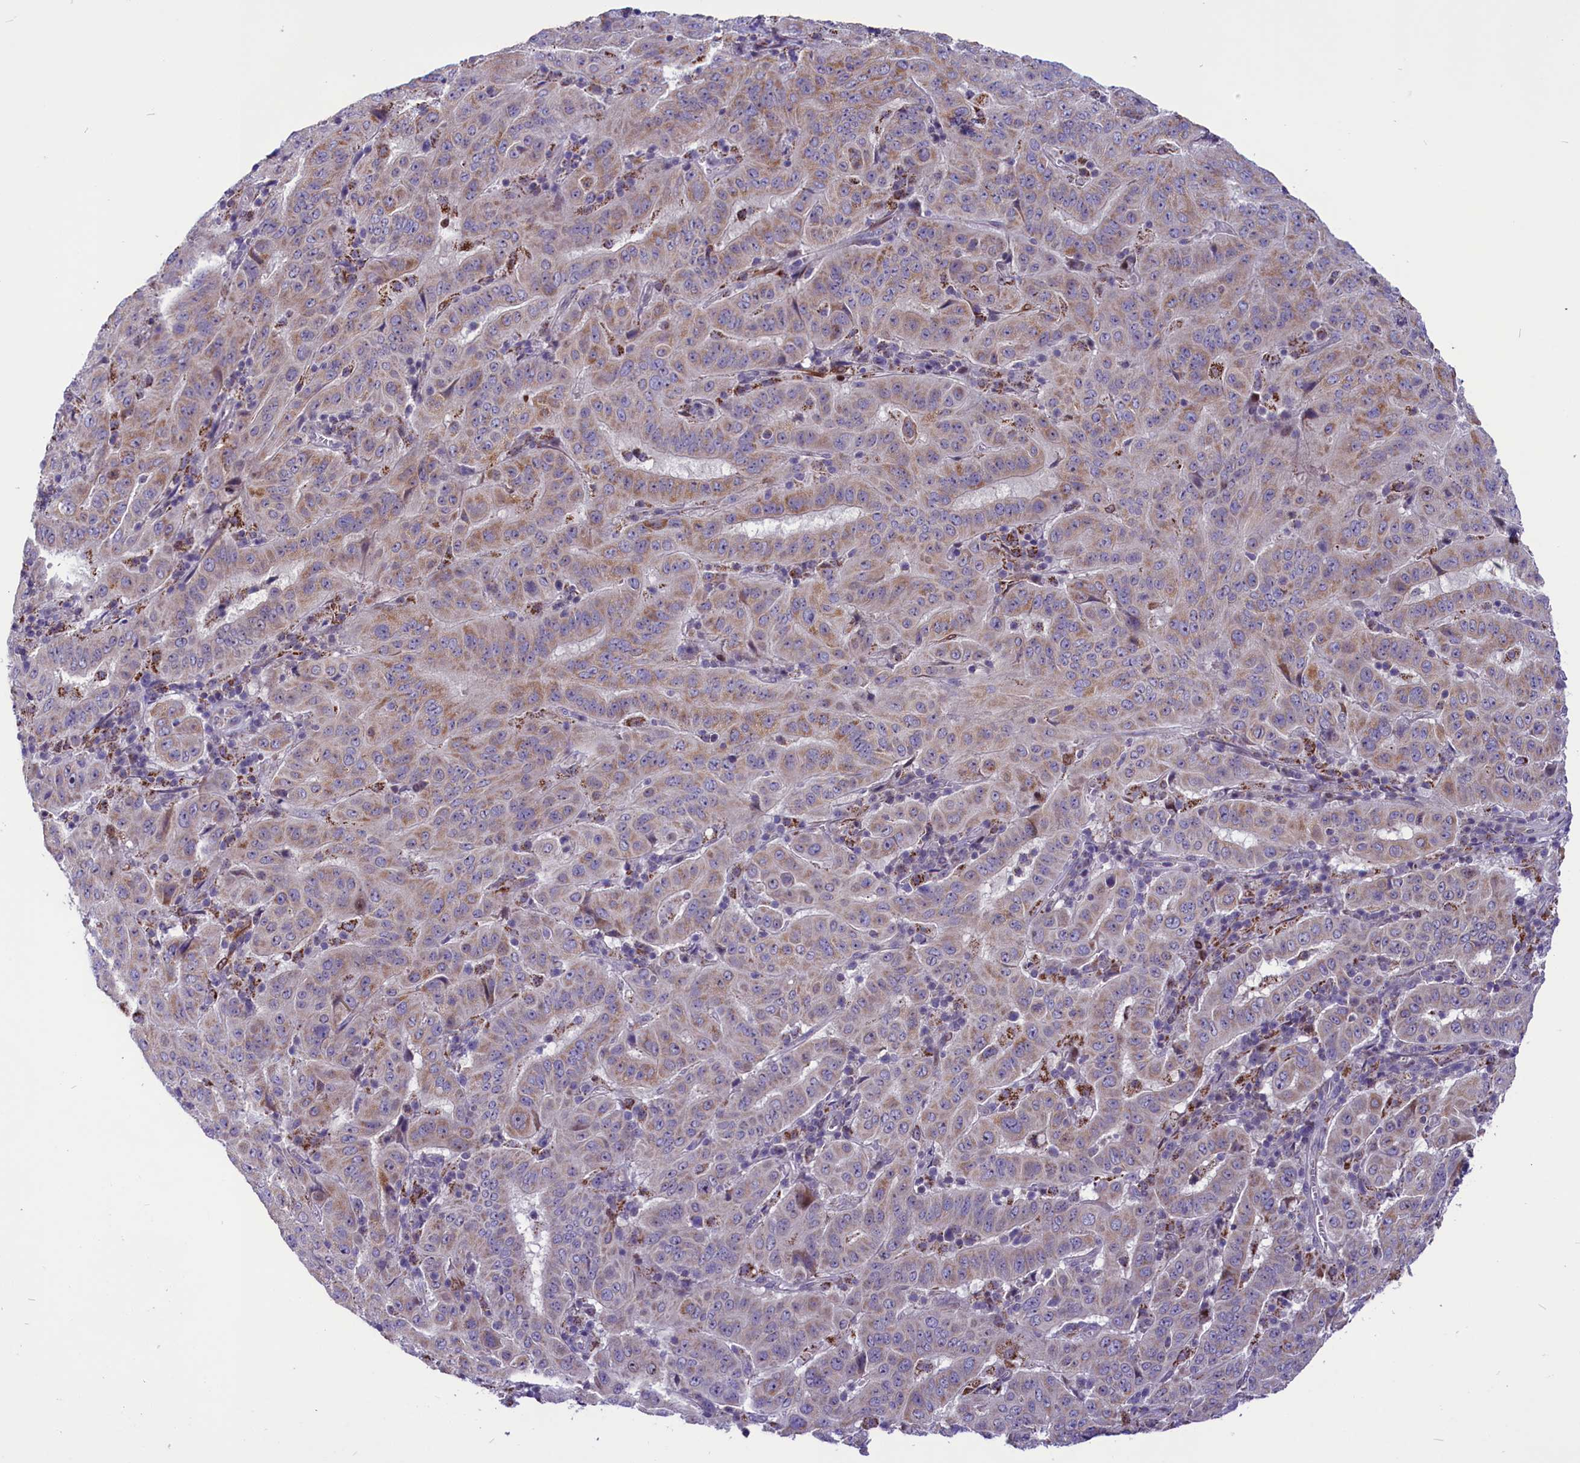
{"staining": {"intensity": "weak", "quantity": ">75%", "location": "cytoplasmic/membranous"}, "tissue": "pancreatic cancer", "cell_type": "Tumor cells", "image_type": "cancer", "snomed": [{"axis": "morphology", "description": "Adenocarcinoma, NOS"}, {"axis": "topography", "description": "Pancreas"}], "caption": "Human adenocarcinoma (pancreatic) stained for a protein (brown) demonstrates weak cytoplasmic/membranous positive positivity in approximately >75% of tumor cells.", "gene": "MIEF2", "patient": {"sex": "male", "age": 63}}